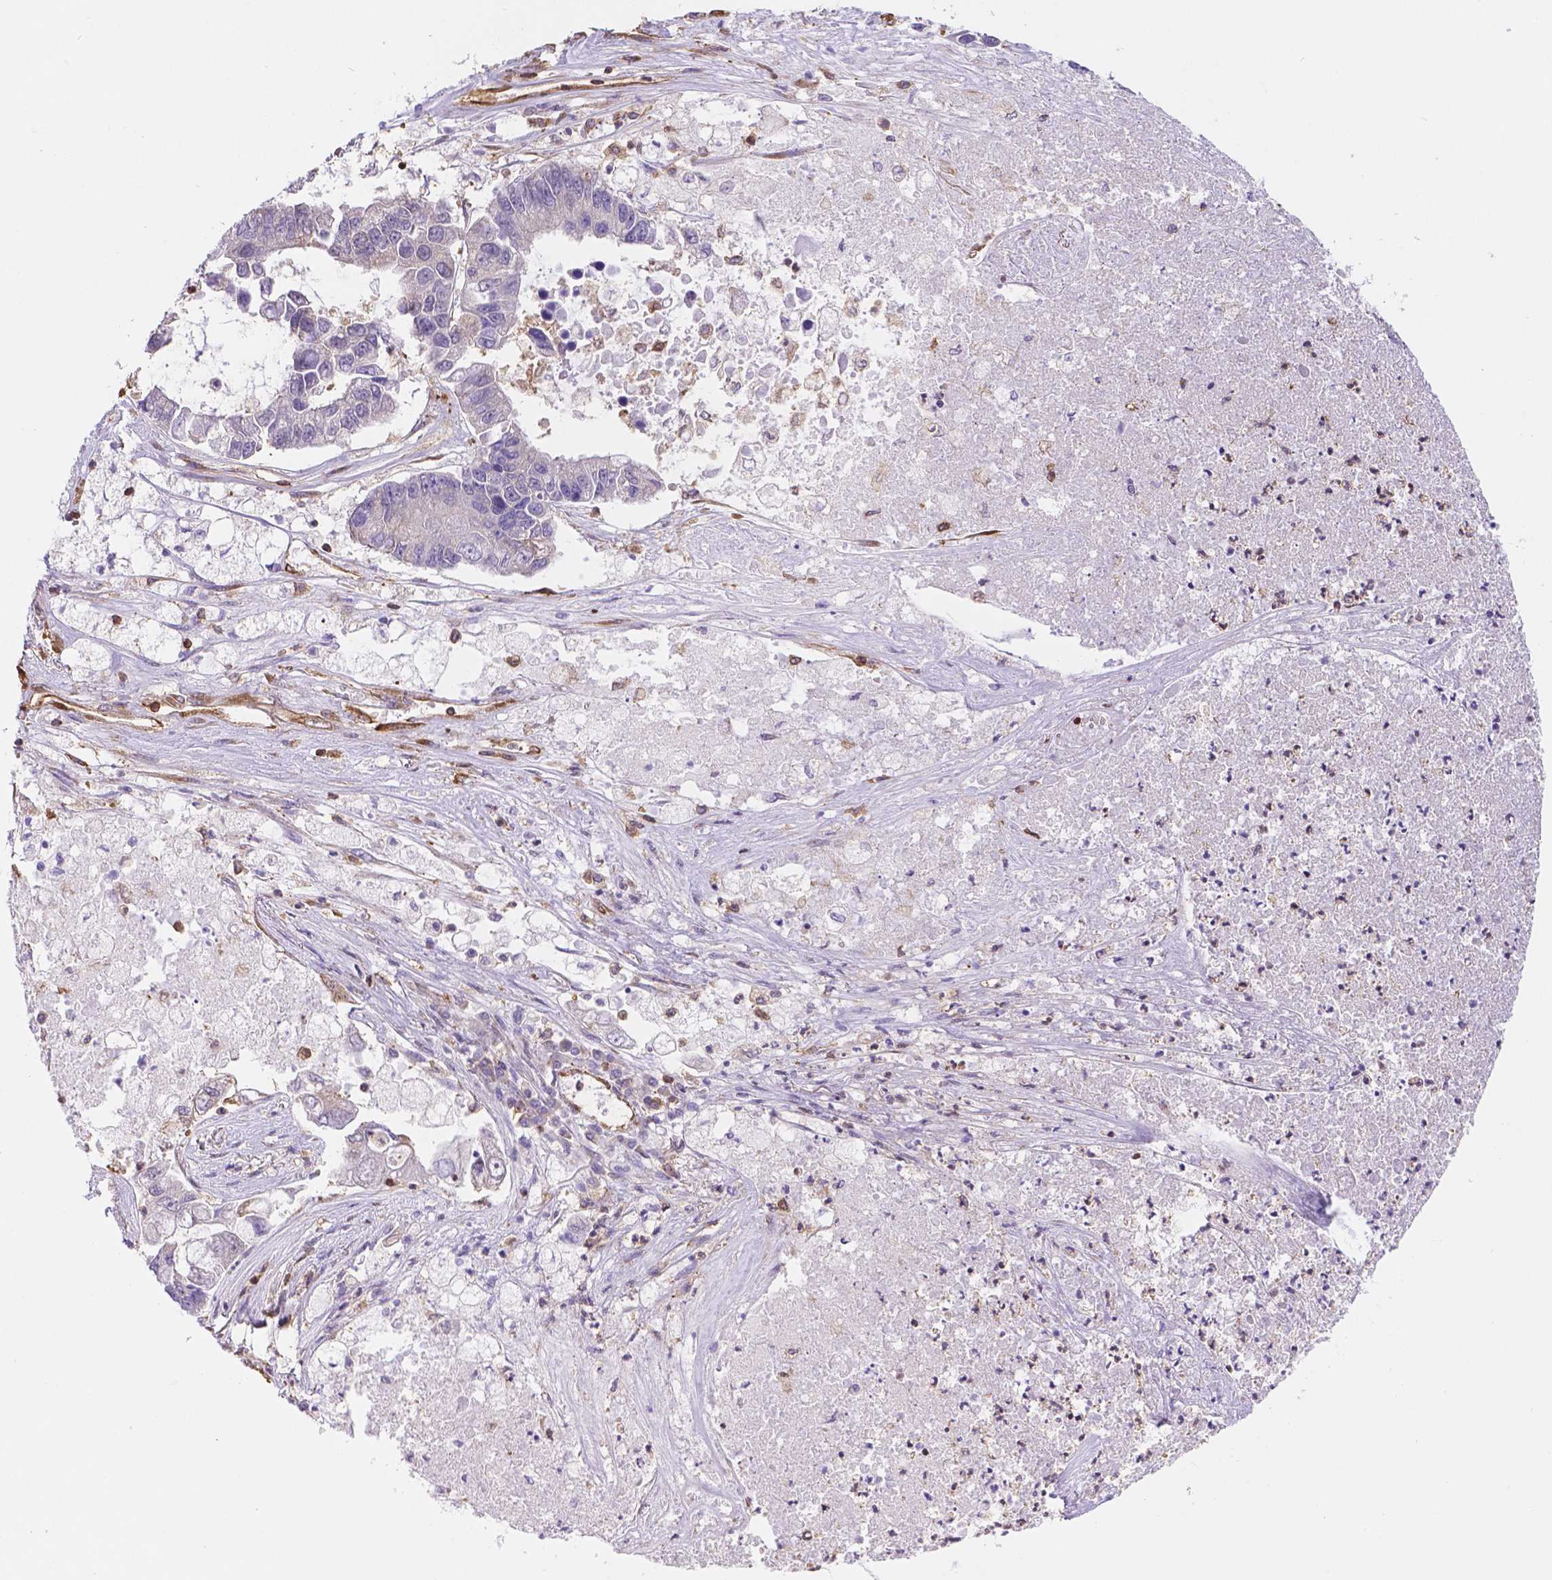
{"staining": {"intensity": "negative", "quantity": "none", "location": "none"}, "tissue": "lung cancer", "cell_type": "Tumor cells", "image_type": "cancer", "snomed": [{"axis": "morphology", "description": "Adenocarcinoma, NOS"}, {"axis": "topography", "description": "Bronchus"}, {"axis": "topography", "description": "Lung"}], "caption": "Tumor cells are negative for brown protein staining in lung adenocarcinoma.", "gene": "DMWD", "patient": {"sex": "female", "age": 51}}